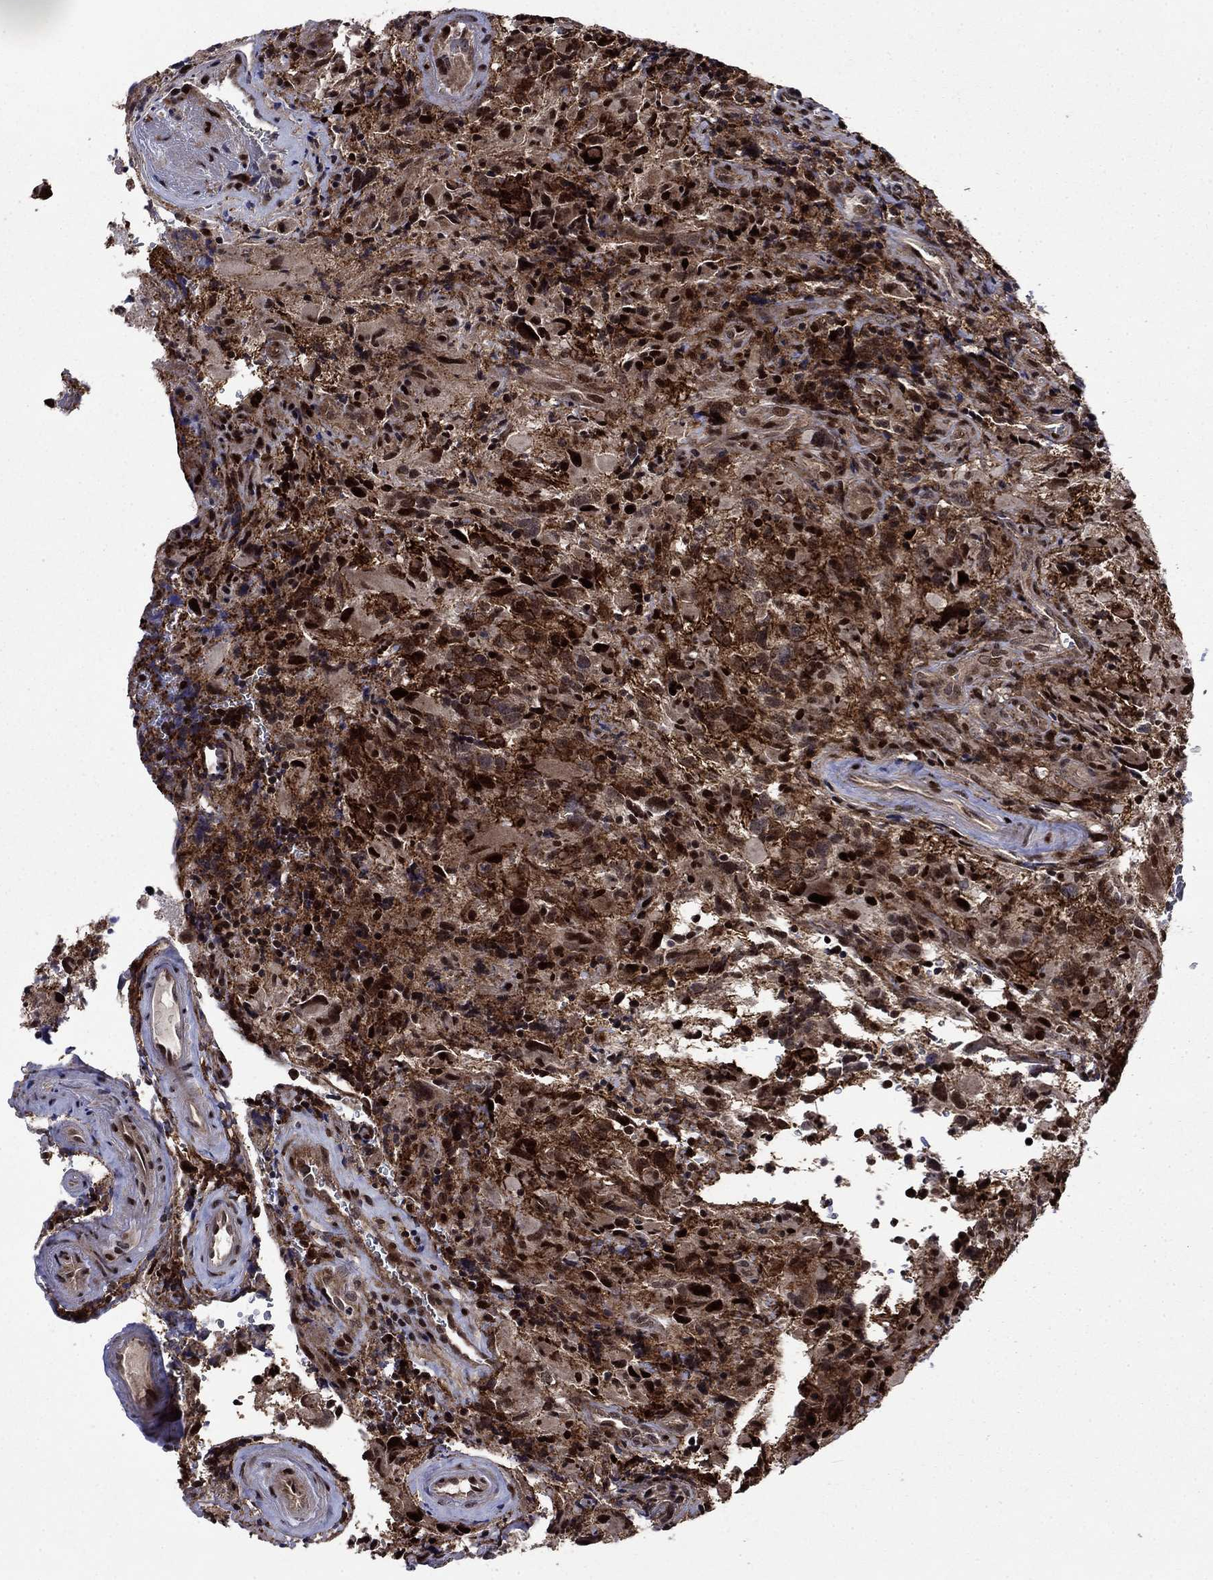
{"staining": {"intensity": "strong", "quantity": ">75%", "location": "cytoplasmic/membranous,nuclear"}, "tissue": "glioma", "cell_type": "Tumor cells", "image_type": "cancer", "snomed": [{"axis": "morphology", "description": "Glioma, malignant, NOS"}, {"axis": "morphology", "description": "Glioma, malignant, High grade"}, {"axis": "topography", "description": "Brain"}], "caption": "Immunohistochemistry (IHC) histopathology image of glioma stained for a protein (brown), which displays high levels of strong cytoplasmic/membranous and nuclear staining in approximately >75% of tumor cells.", "gene": "AGTPBP1", "patient": {"sex": "female", "age": 71}}